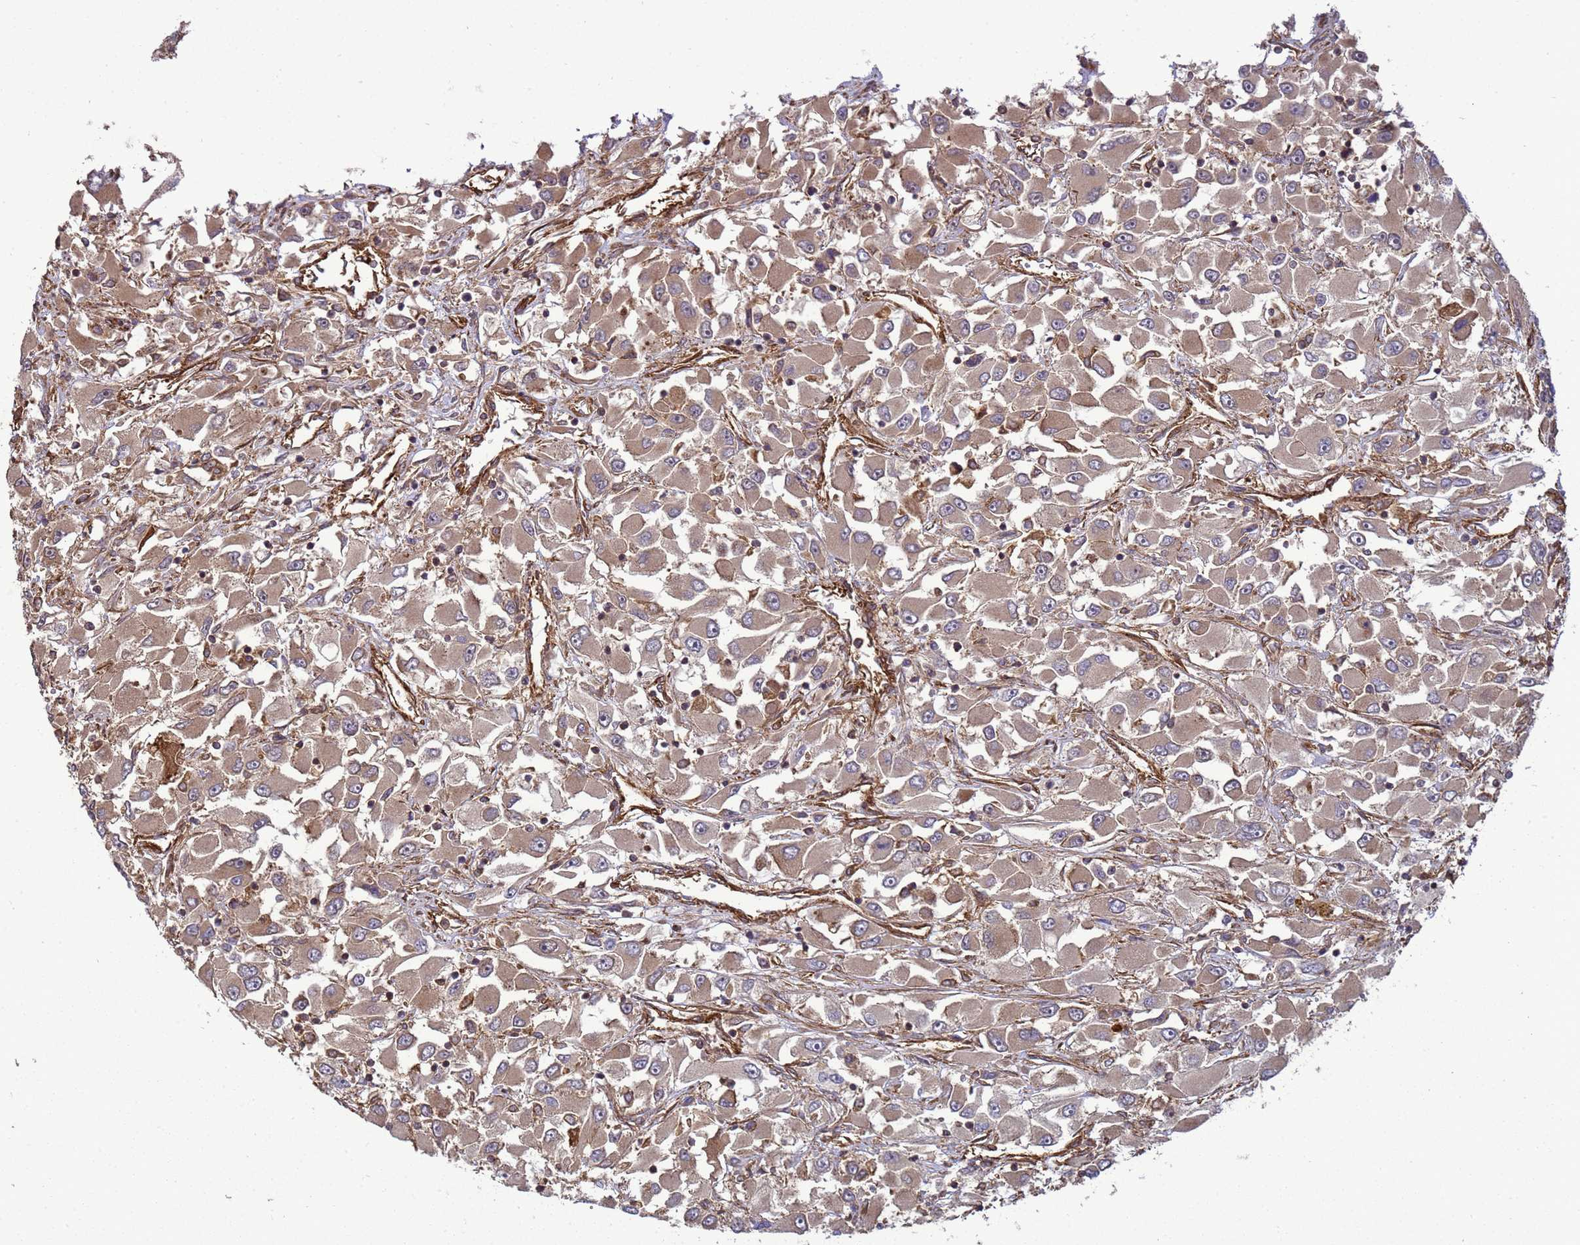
{"staining": {"intensity": "moderate", "quantity": ">75%", "location": "cytoplasmic/membranous"}, "tissue": "renal cancer", "cell_type": "Tumor cells", "image_type": "cancer", "snomed": [{"axis": "morphology", "description": "Adenocarcinoma, NOS"}, {"axis": "topography", "description": "Kidney"}], "caption": "Protein expression analysis of human renal adenocarcinoma reveals moderate cytoplasmic/membranous staining in about >75% of tumor cells.", "gene": "CNOT1", "patient": {"sex": "female", "age": 52}}